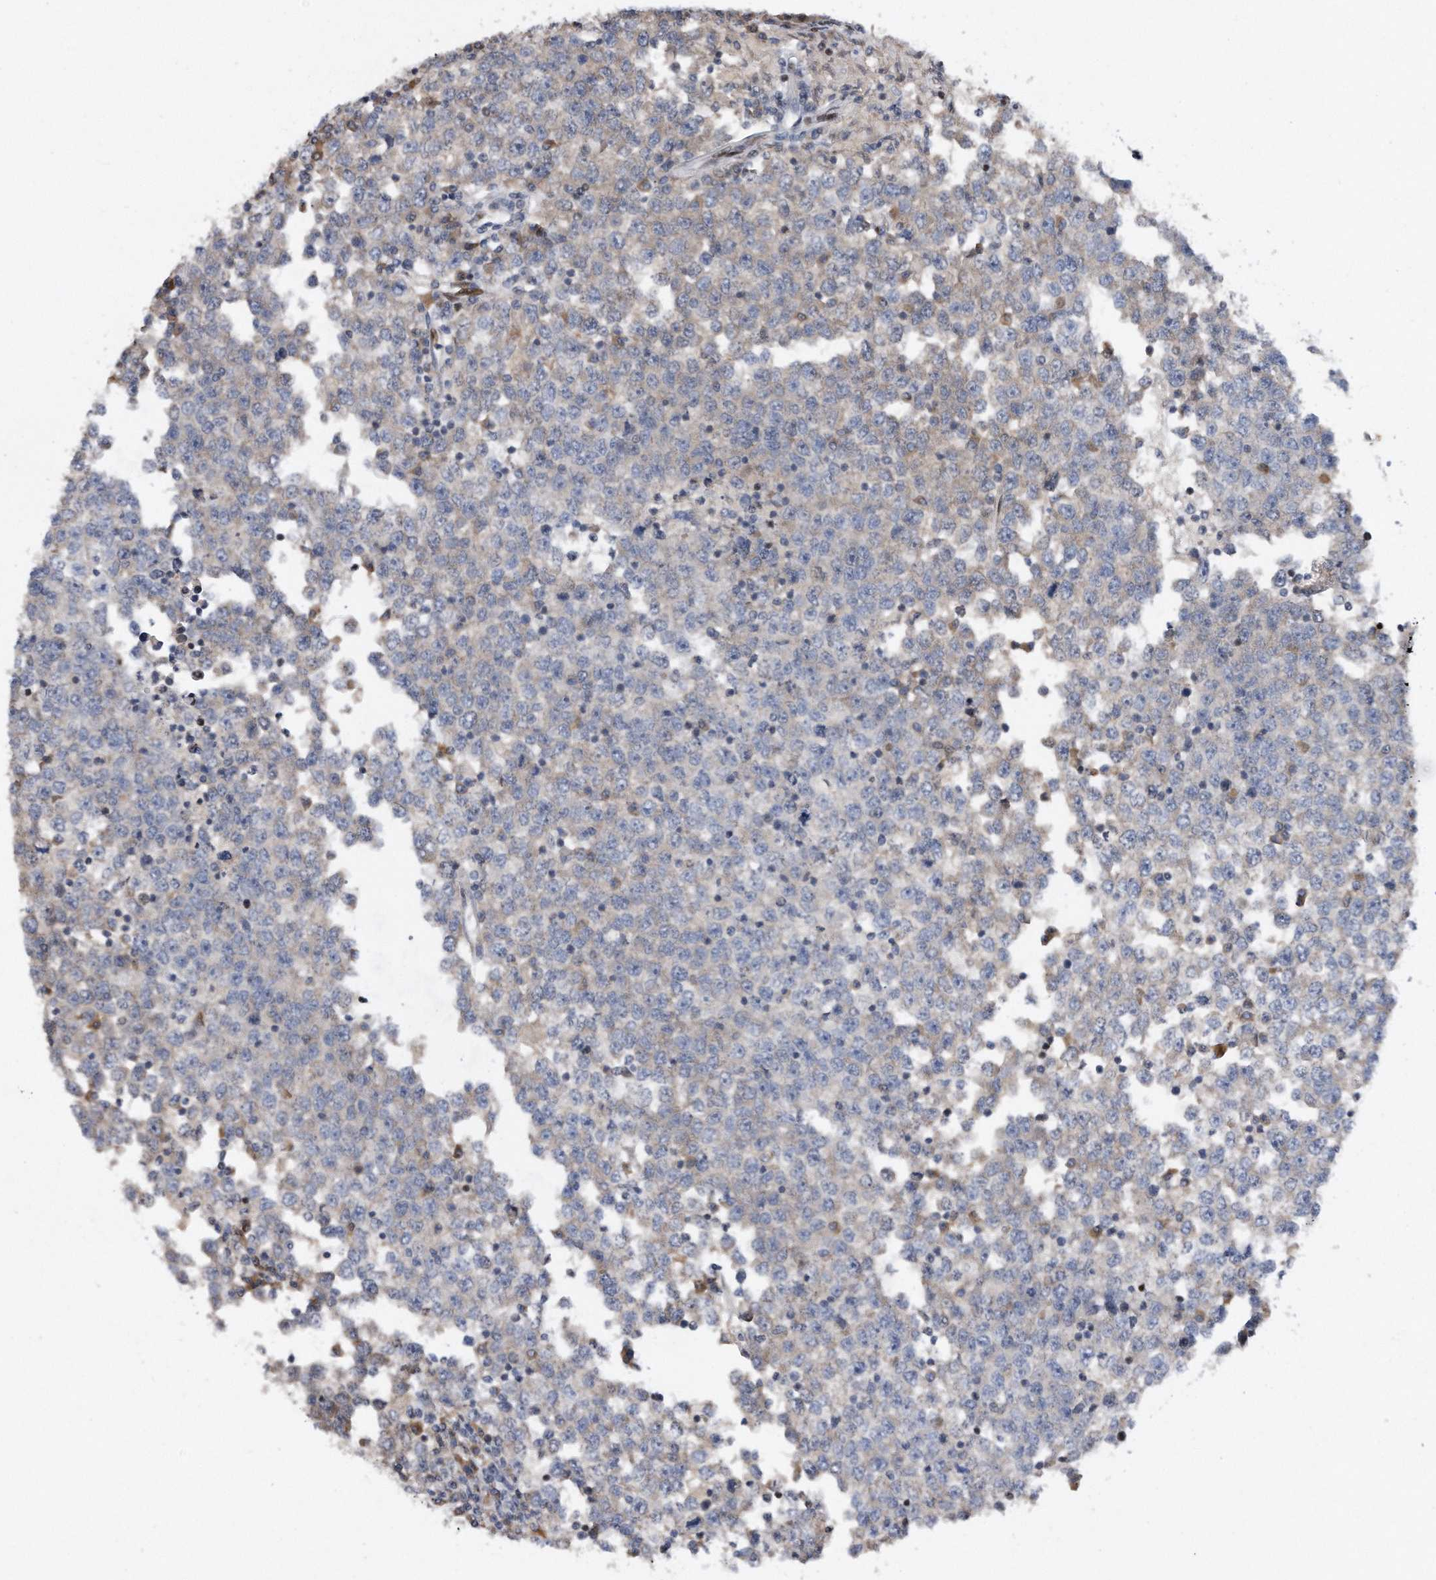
{"staining": {"intensity": "negative", "quantity": "none", "location": "none"}, "tissue": "testis cancer", "cell_type": "Tumor cells", "image_type": "cancer", "snomed": [{"axis": "morphology", "description": "Seminoma, NOS"}, {"axis": "topography", "description": "Testis"}], "caption": "Human testis cancer (seminoma) stained for a protein using IHC shows no positivity in tumor cells.", "gene": "CDH12", "patient": {"sex": "male", "age": 65}}